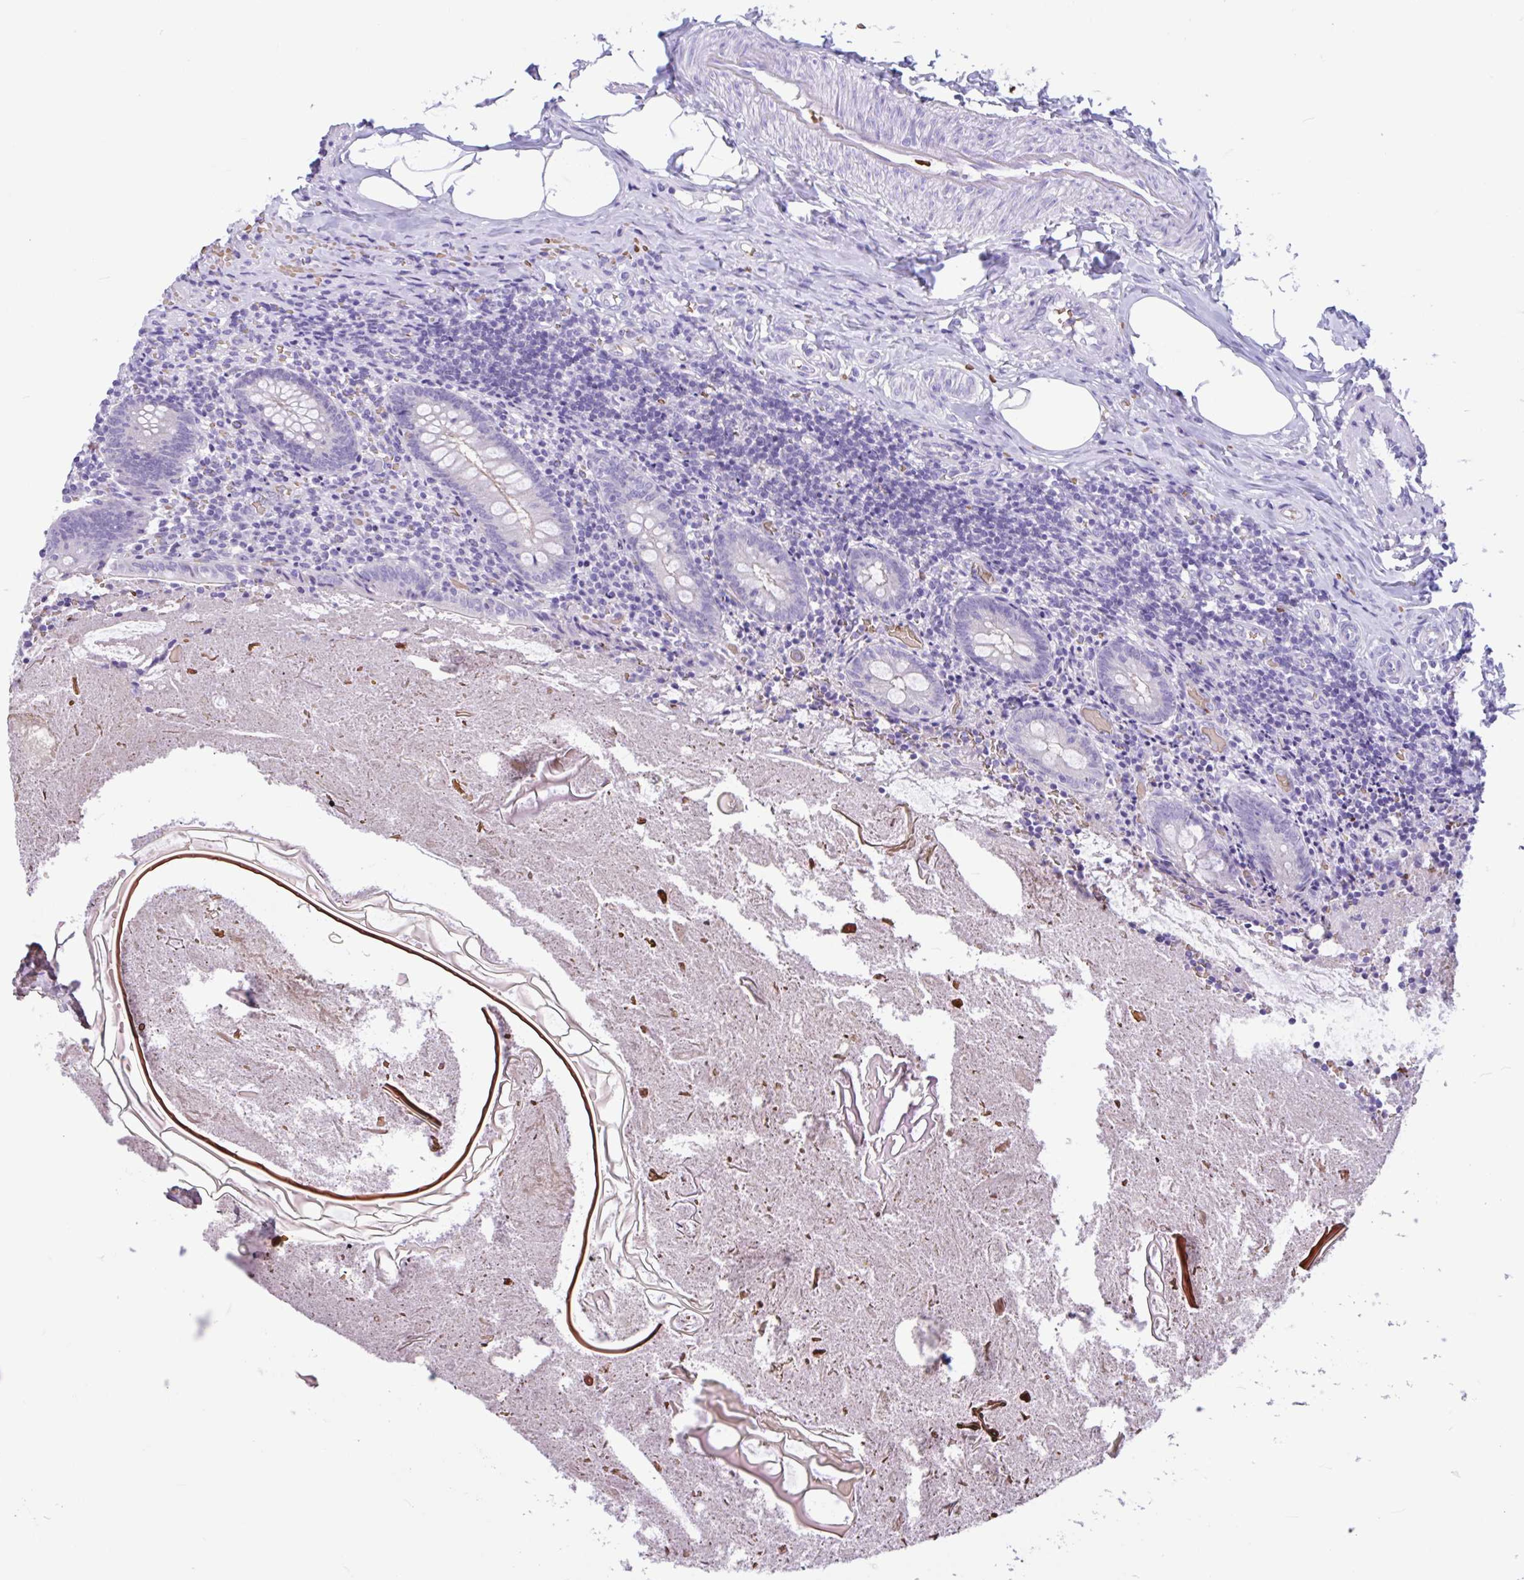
{"staining": {"intensity": "negative", "quantity": "none", "location": "none"}, "tissue": "appendix", "cell_type": "Glandular cells", "image_type": "normal", "snomed": [{"axis": "morphology", "description": "Normal tissue, NOS"}, {"axis": "topography", "description": "Appendix"}], "caption": "This is an immunohistochemistry micrograph of benign appendix. There is no expression in glandular cells.", "gene": "TMEM79", "patient": {"sex": "female", "age": 17}}